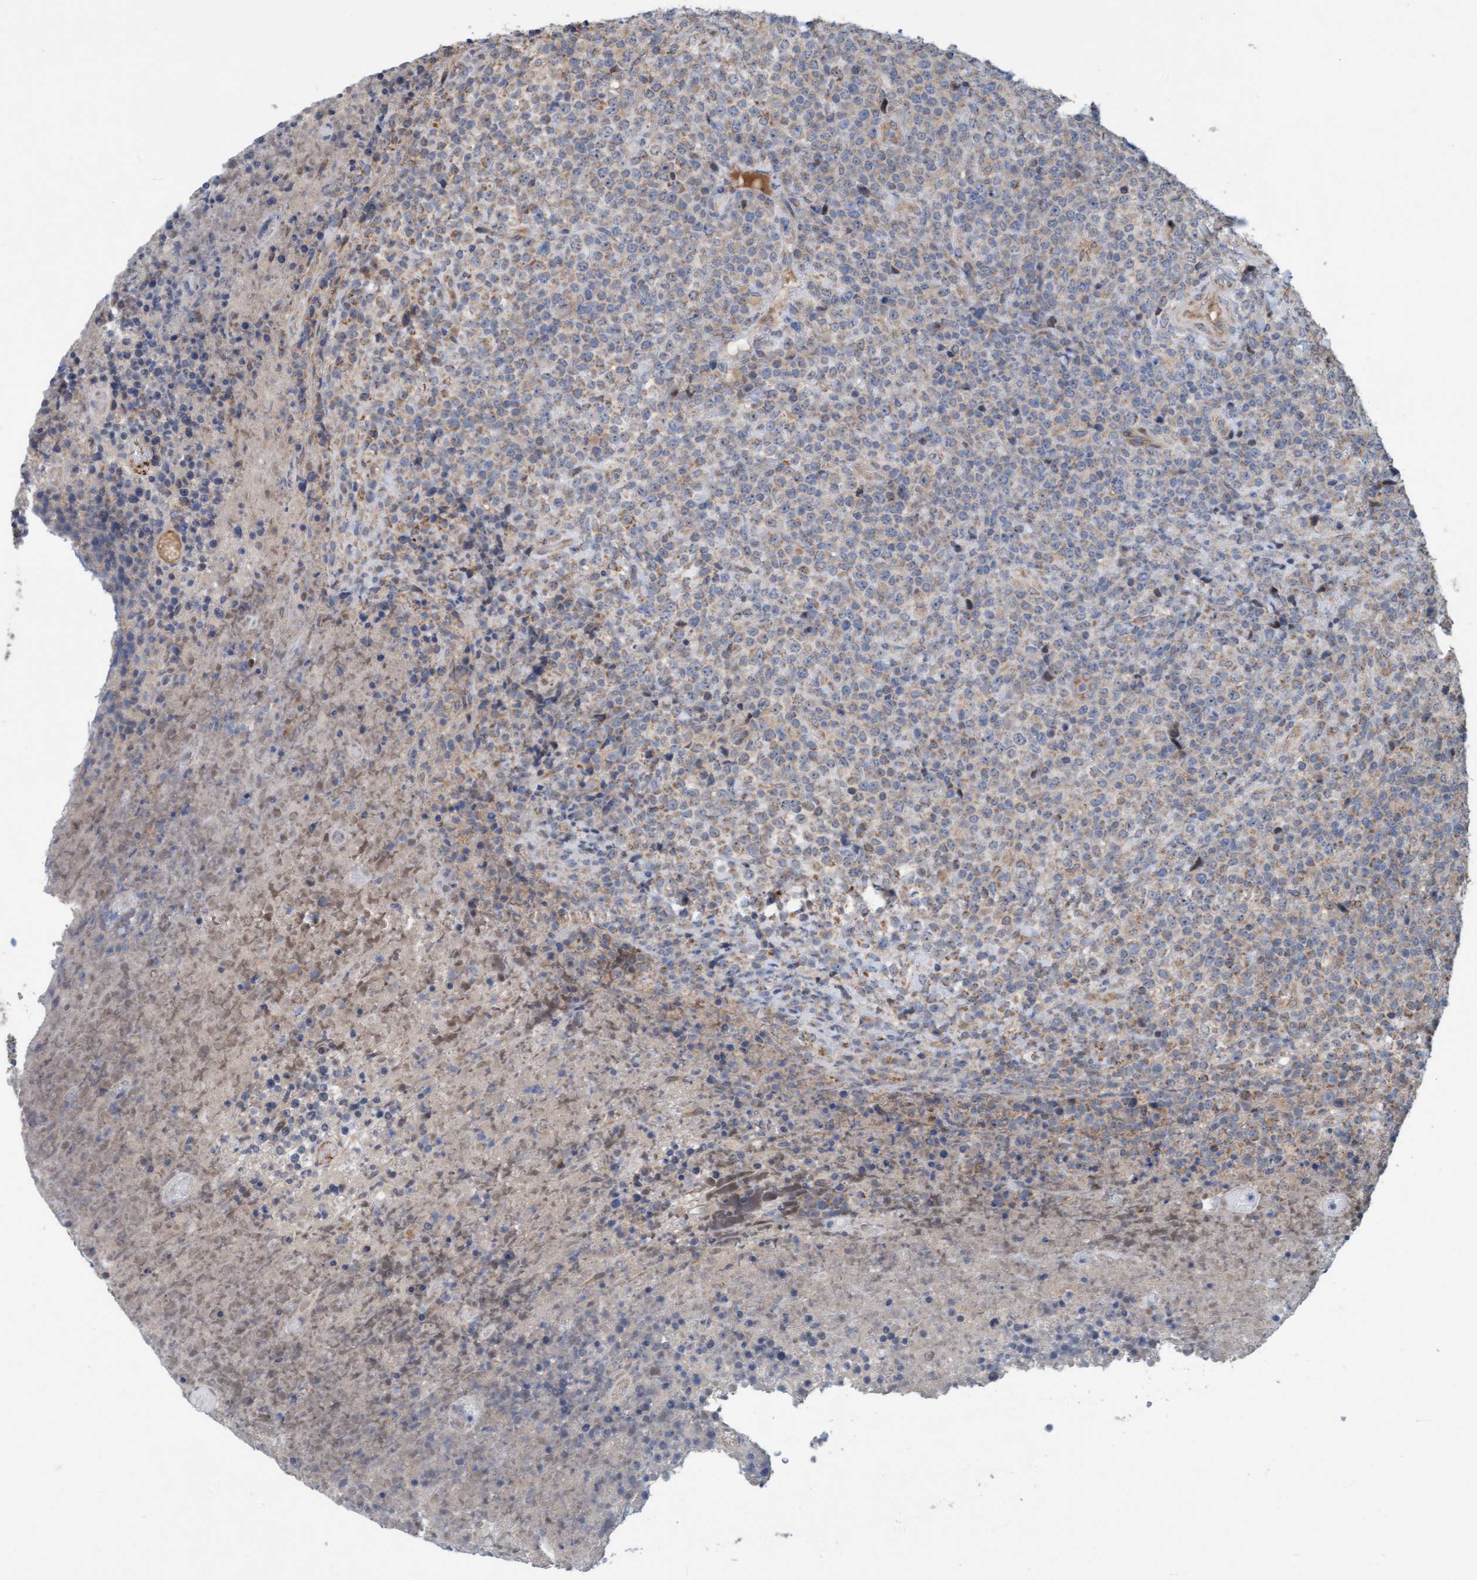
{"staining": {"intensity": "weak", "quantity": "<25%", "location": "cytoplasmic/membranous"}, "tissue": "lymphoma", "cell_type": "Tumor cells", "image_type": "cancer", "snomed": [{"axis": "morphology", "description": "Malignant lymphoma, non-Hodgkin's type, High grade"}, {"axis": "topography", "description": "Lymph node"}], "caption": "A high-resolution photomicrograph shows immunohistochemistry (IHC) staining of lymphoma, which demonstrates no significant positivity in tumor cells.", "gene": "ZNF566", "patient": {"sex": "male", "age": 13}}